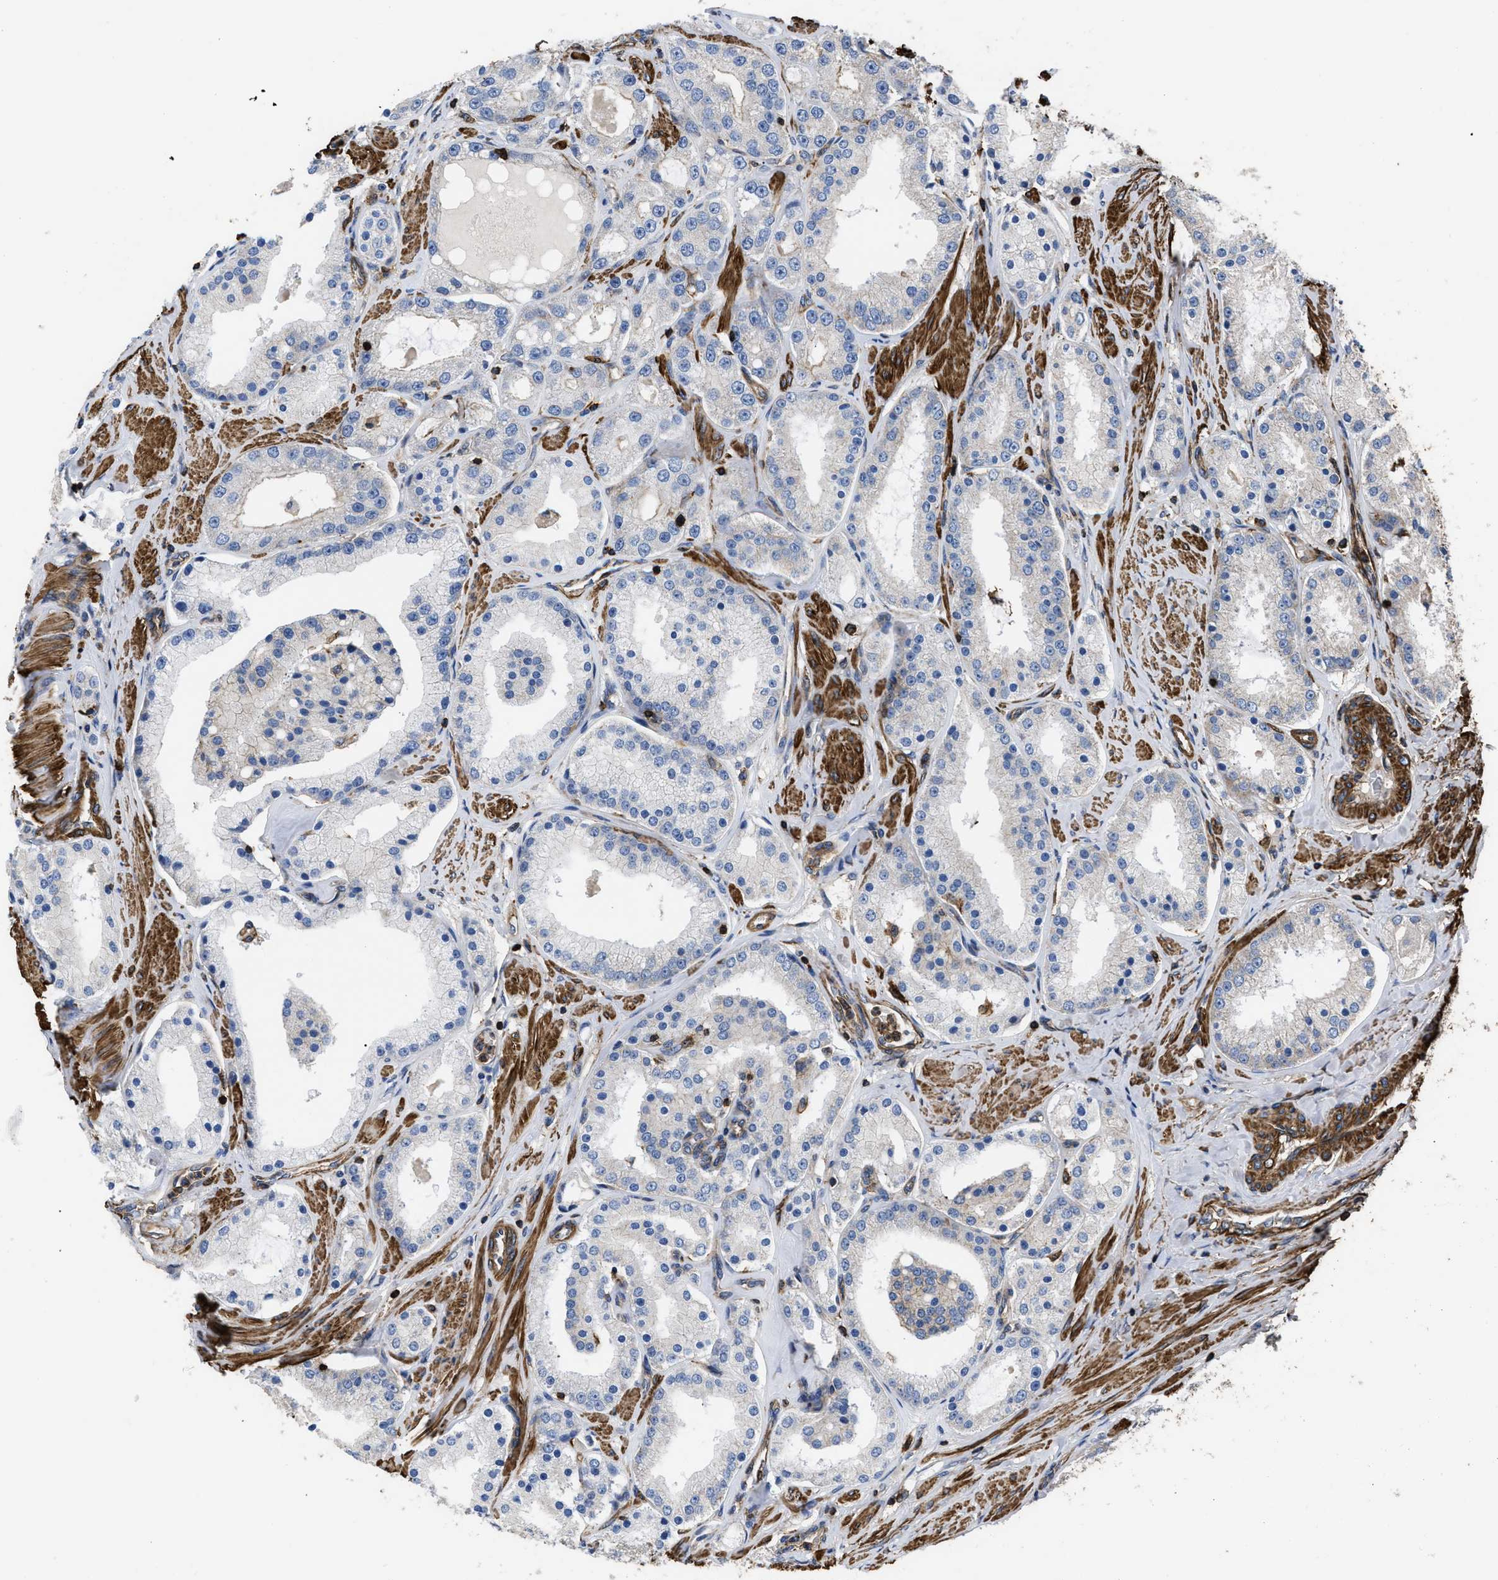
{"staining": {"intensity": "negative", "quantity": "none", "location": "none"}, "tissue": "prostate cancer", "cell_type": "Tumor cells", "image_type": "cancer", "snomed": [{"axis": "morphology", "description": "Adenocarcinoma, Low grade"}, {"axis": "topography", "description": "Prostate"}], "caption": "DAB (3,3'-diaminobenzidine) immunohistochemical staining of low-grade adenocarcinoma (prostate) shows no significant expression in tumor cells.", "gene": "SCUBE2", "patient": {"sex": "male", "age": 63}}